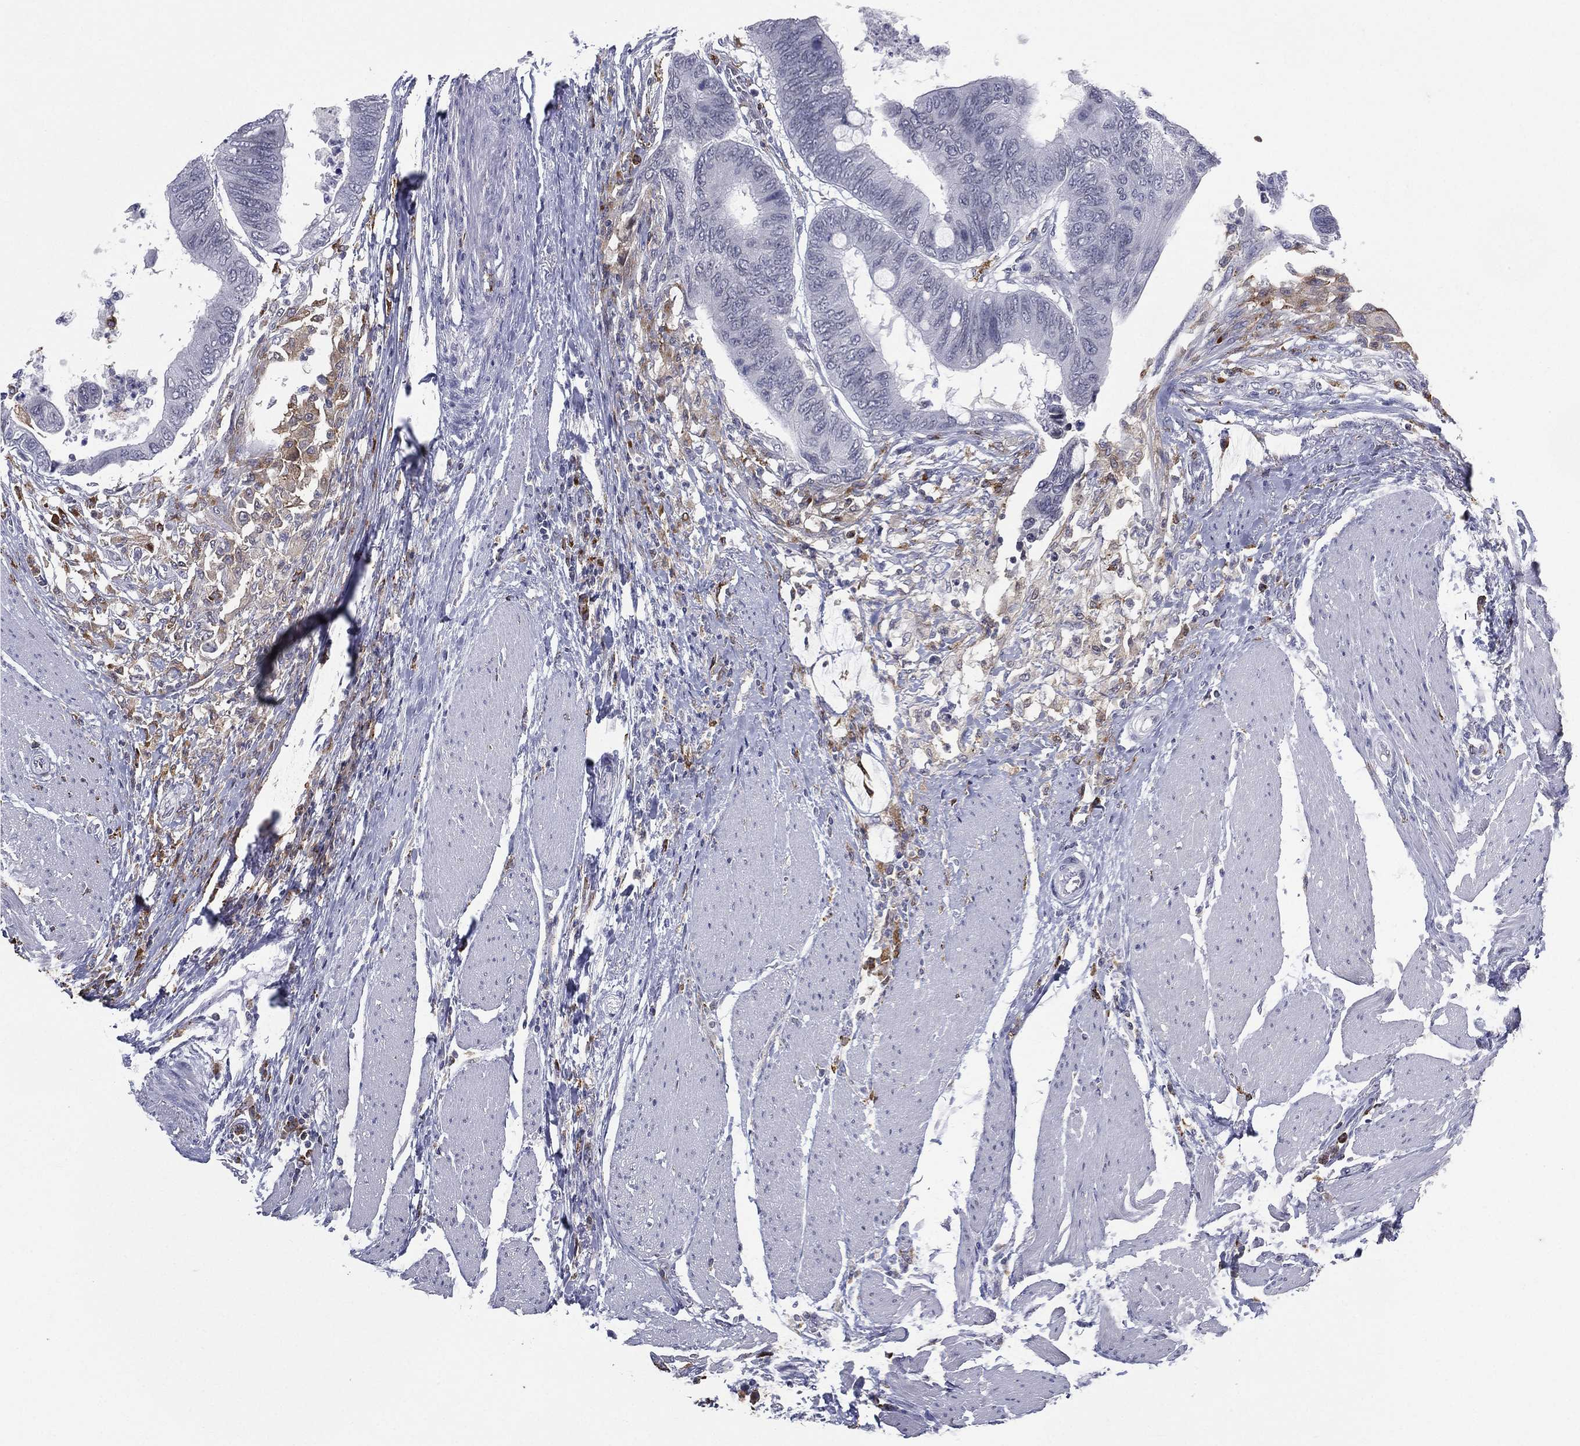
{"staining": {"intensity": "negative", "quantity": "none", "location": "none"}, "tissue": "colorectal cancer", "cell_type": "Tumor cells", "image_type": "cancer", "snomed": [{"axis": "morphology", "description": "Normal tissue, NOS"}, {"axis": "morphology", "description": "Adenocarcinoma, NOS"}, {"axis": "topography", "description": "Rectum"}, {"axis": "topography", "description": "Peripheral nerve tissue"}], "caption": "This photomicrograph is of colorectal cancer (adenocarcinoma) stained with IHC to label a protein in brown with the nuclei are counter-stained blue. There is no positivity in tumor cells.", "gene": "EVI2B", "patient": {"sex": "male", "age": 92}}